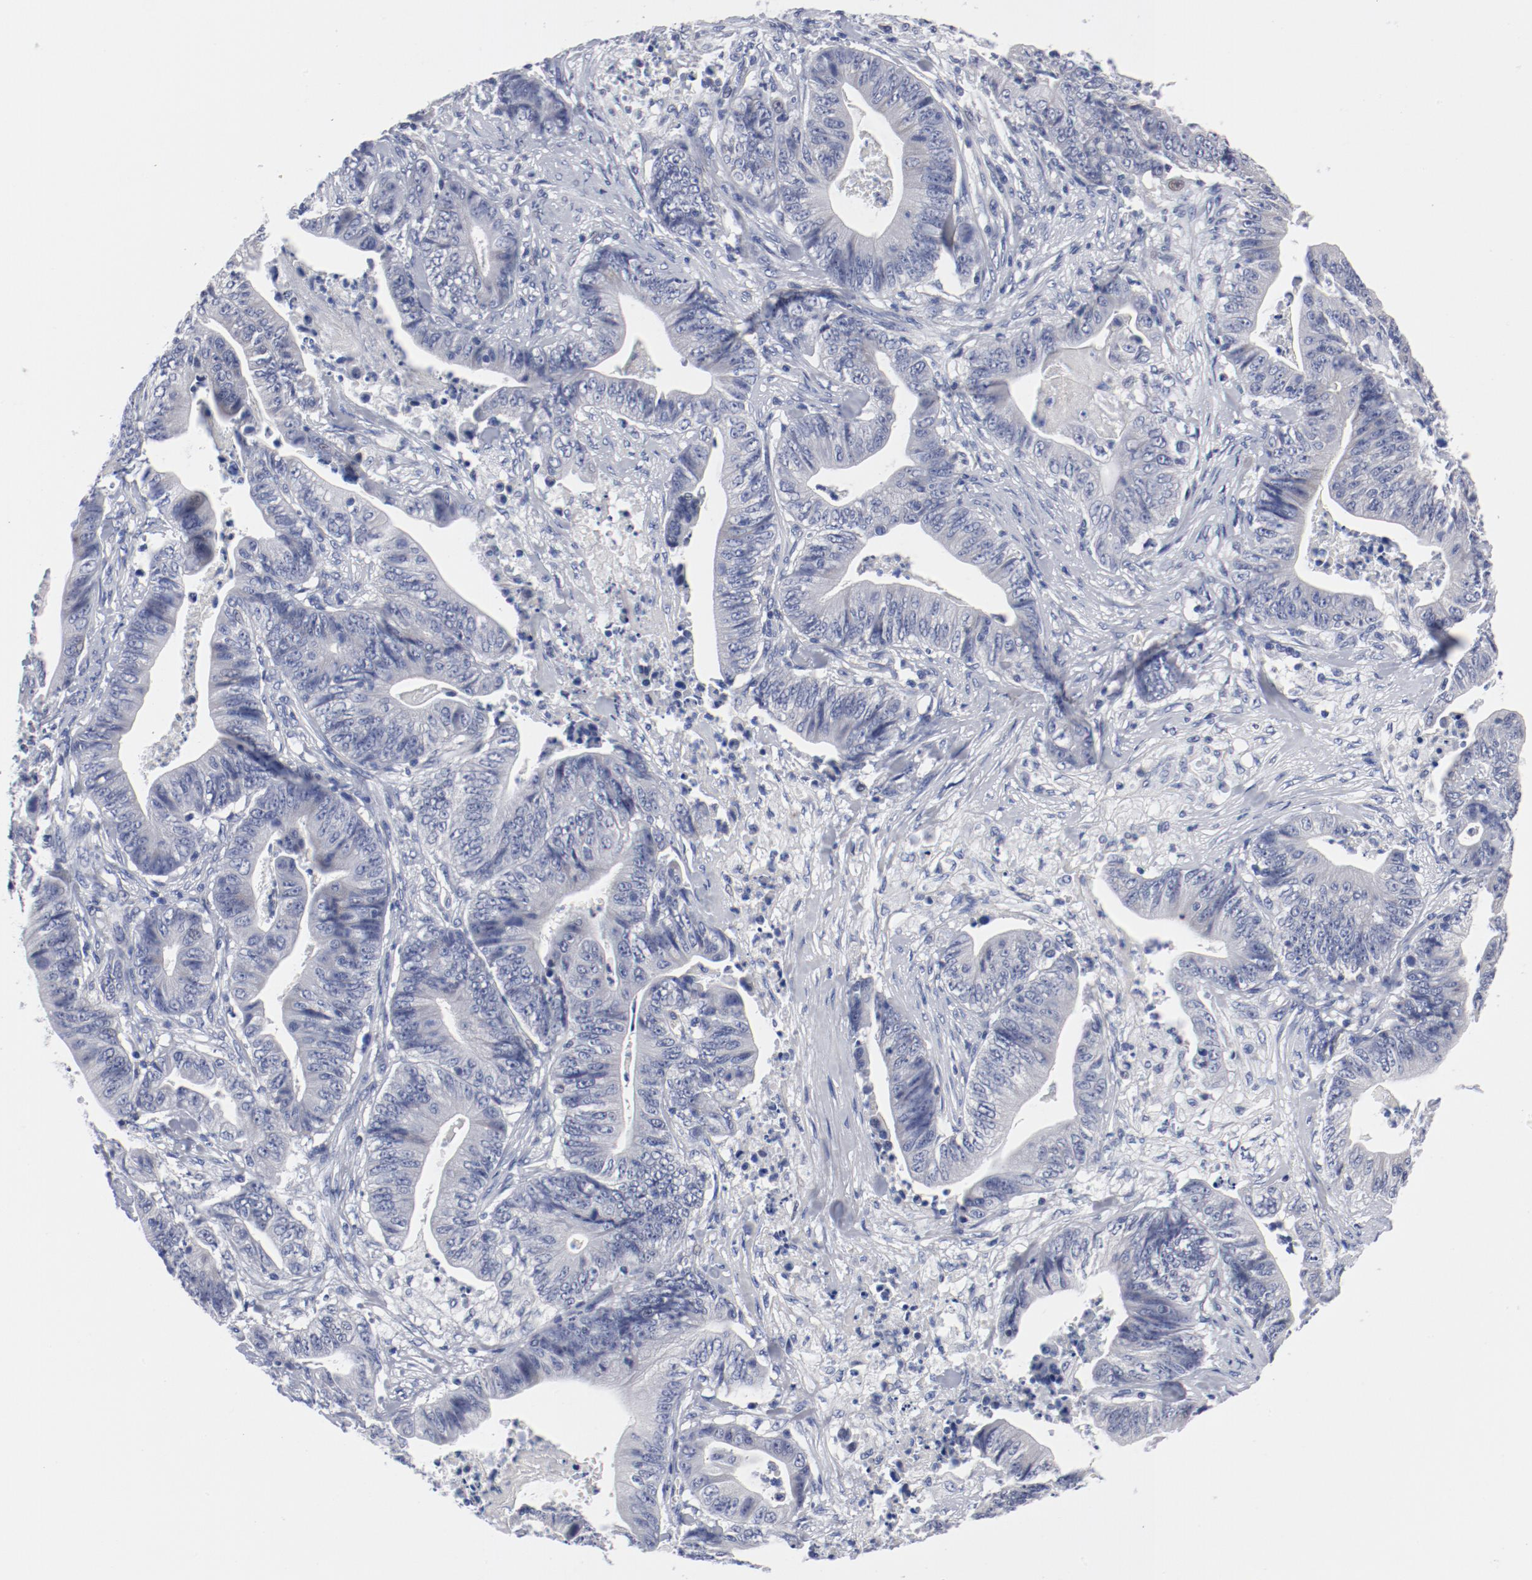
{"staining": {"intensity": "negative", "quantity": "none", "location": "none"}, "tissue": "stomach cancer", "cell_type": "Tumor cells", "image_type": "cancer", "snomed": [{"axis": "morphology", "description": "Adenocarcinoma, NOS"}, {"axis": "topography", "description": "Stomach, lower"}], "caption": "The micrograph exhibits no staining of tumor cells in adenocarcinoma (stomach).", "gene": "KCNK13", "patient": {"sex": "female", "age": 86}}